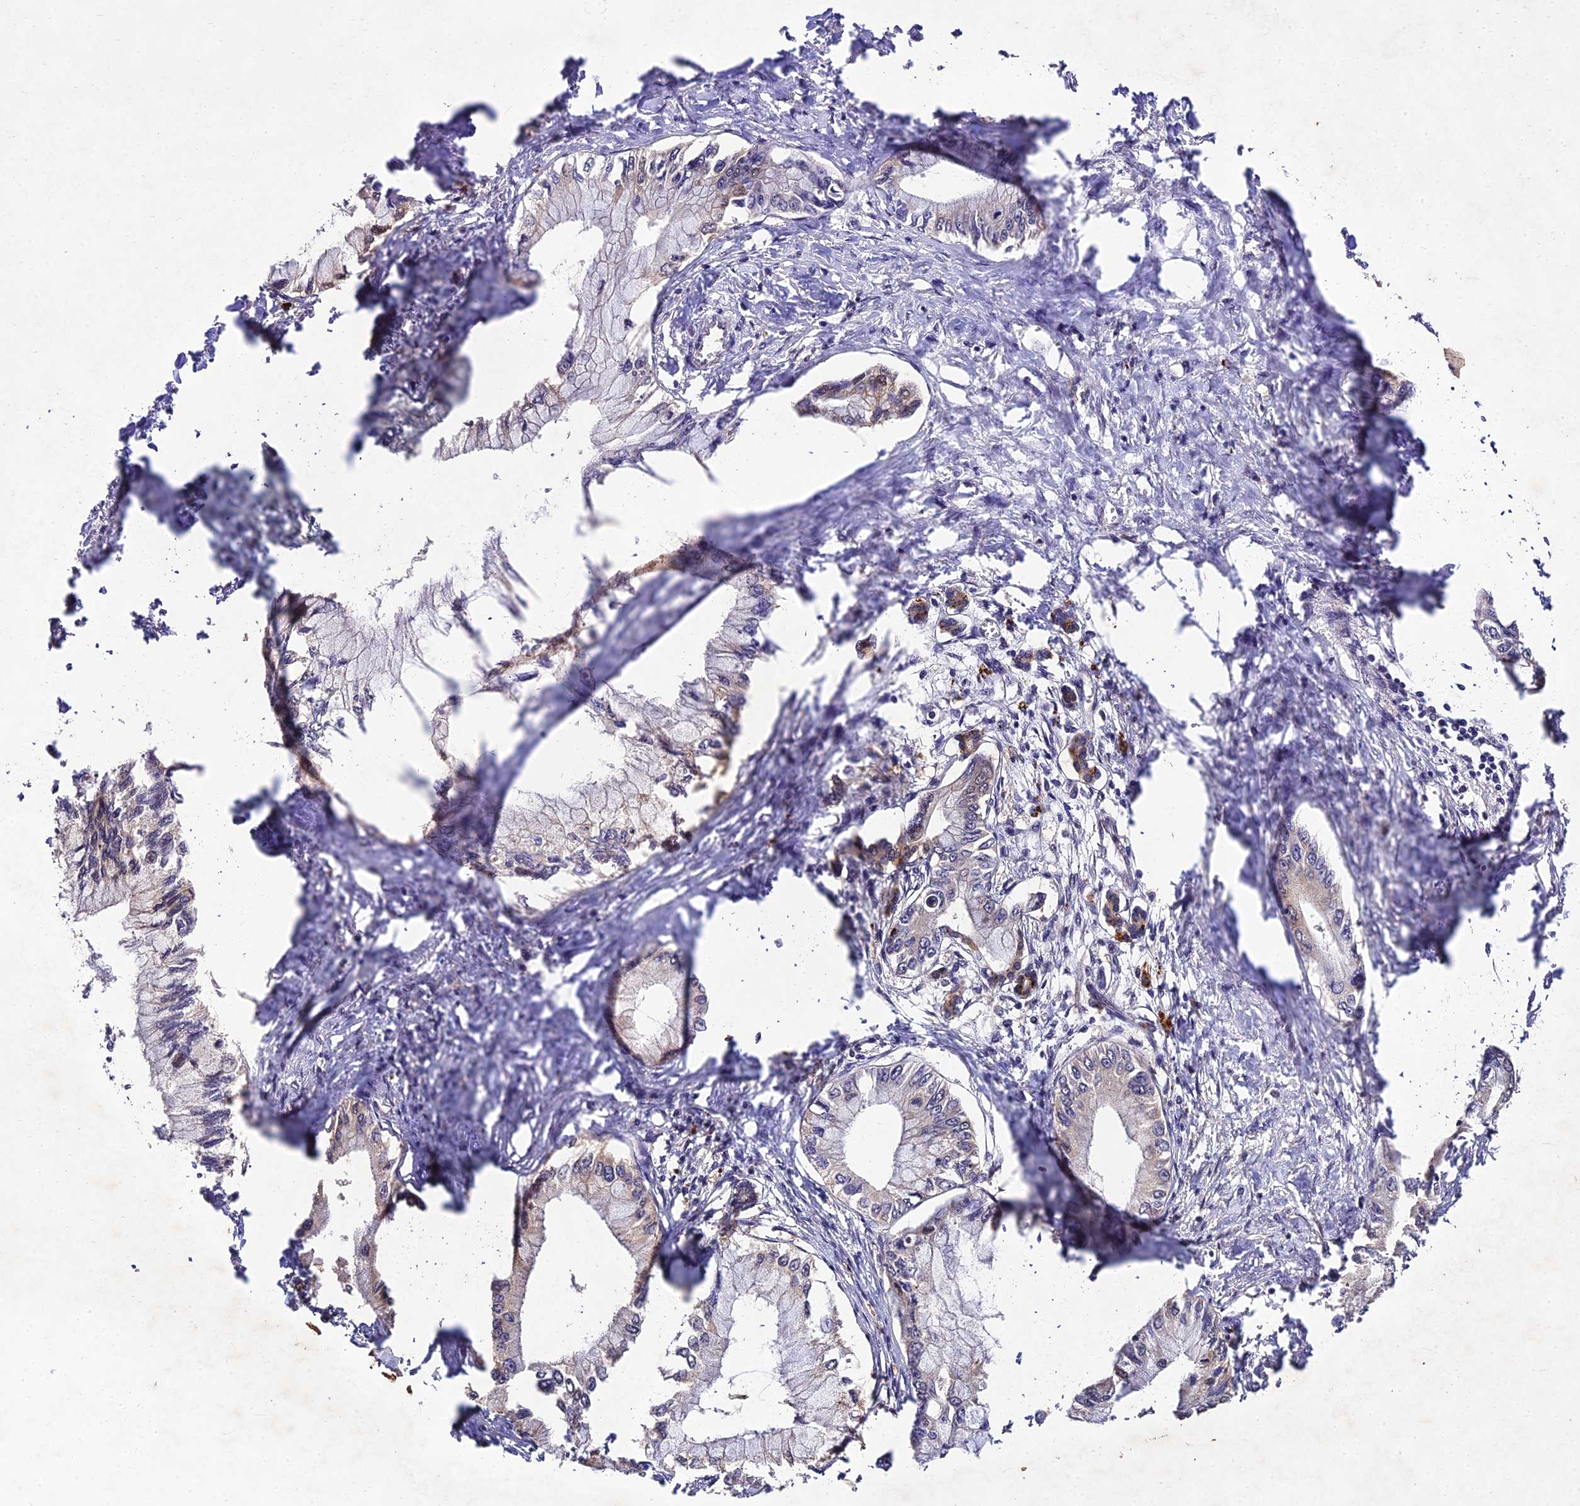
{"staining": {"intensity": "negative", "quantity": "none", "location": "none"}, "tissue": "pancreatic cancer", "cell_type": "Tumor cells", "image_type": "cancer", "snomed": [{"axis": "morphology", "description": "Adenocarcinoma, NOS"}, {"axis": "topography", "description": "Pancreas"}], "caption": "Immunohistochemistry micrograph of neoplastic tissue: pancreatic cancer stained with DAB (3,3'-diaminobenzidine) reveals no significant protein expression in tumor cells.", "gene": "MKKS", "patient": {"sex": "male", "age": 48}}